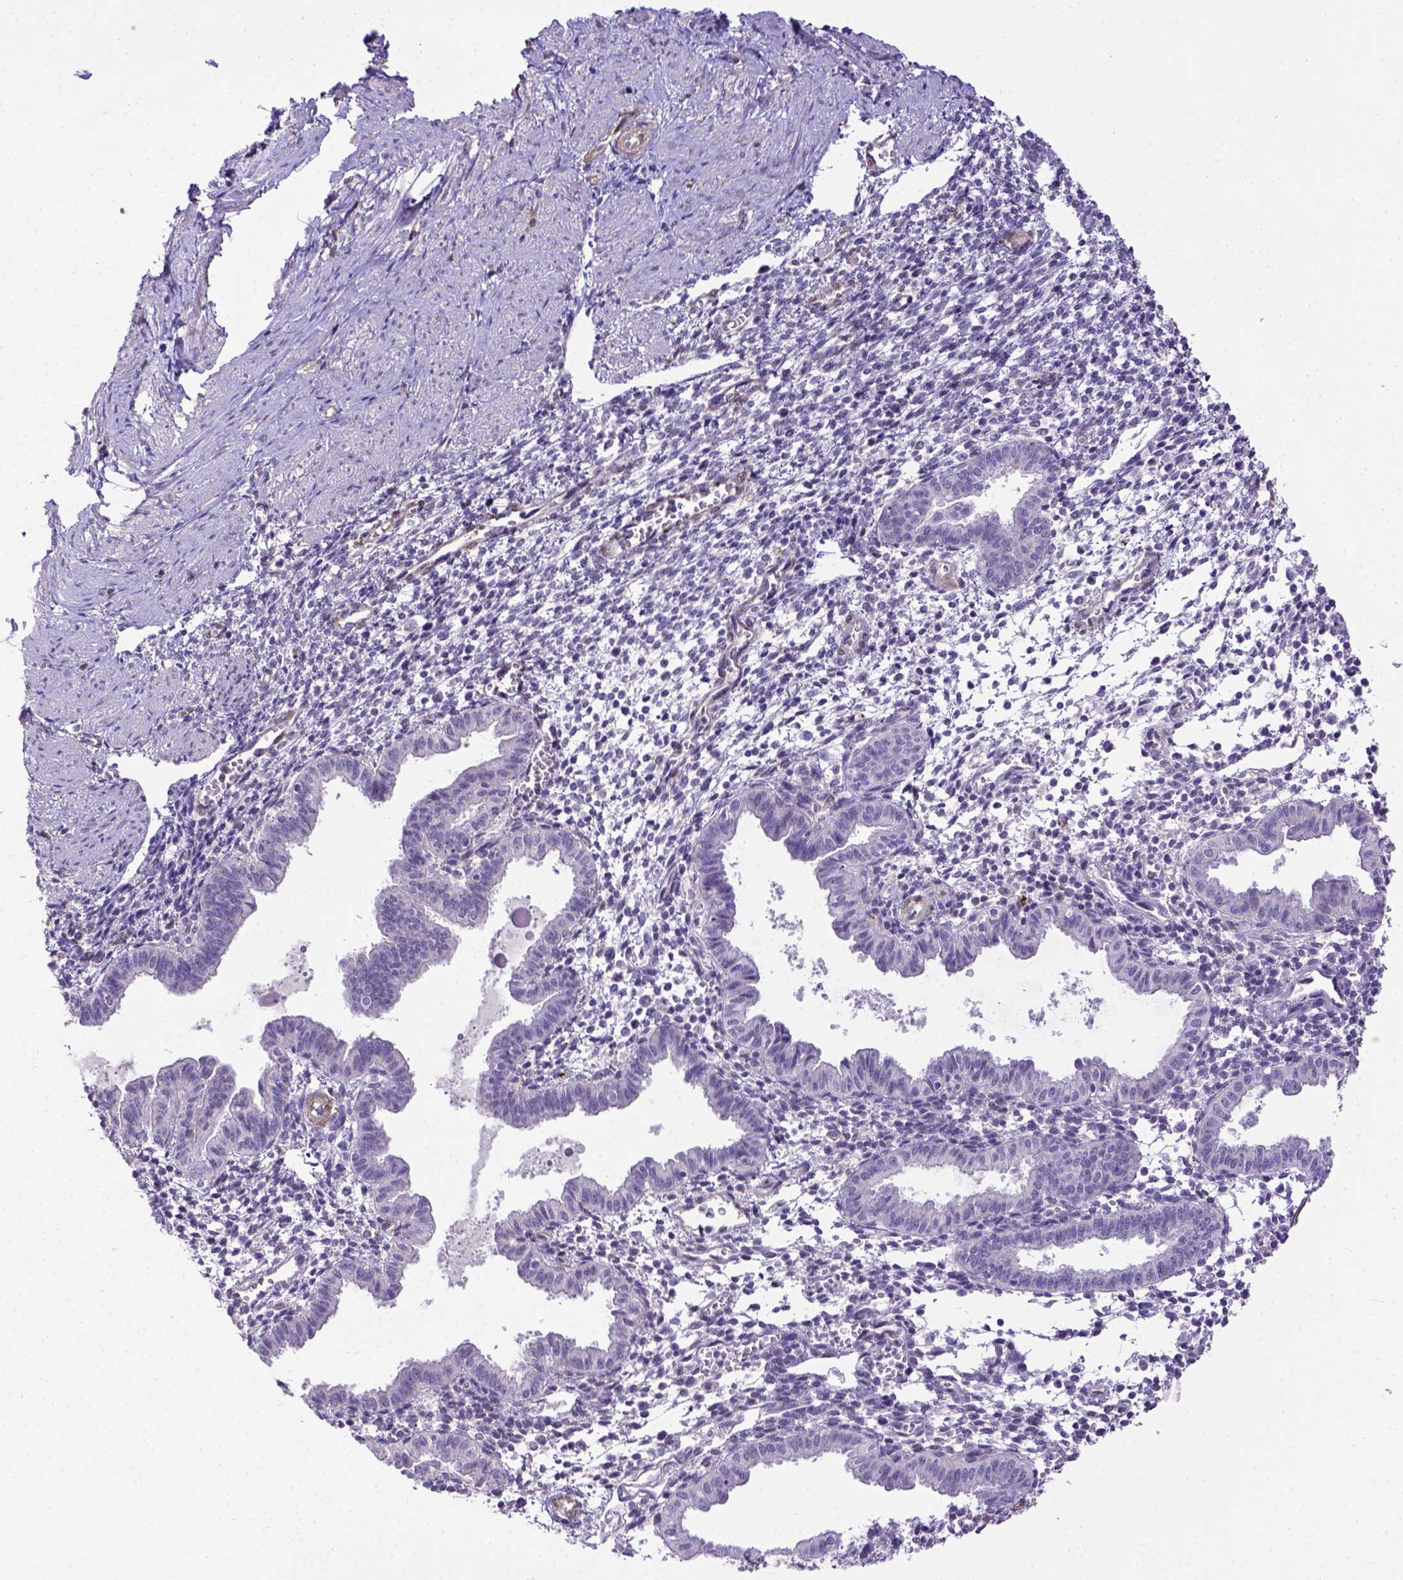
{"staining": {"intensity": "negative", "quantity": "none", "location": "none"}, "tissue": "endometrium", "cell_type": "Cells in endometrial stroma", "image_type": "normal", "snomed": [{"axis": "morphology", "description": "Normal tissue, NOS"}, {"axis": "topography", "description": "Endometrium"}], "caption": "IHC photomicrograph of unremarkable endometrium: human endometrium stained with DAB (3,3'-diaminobenzidine) shows no significant protein positivity in cells in endometrial stroma.", "gene": "BTN1A1", "patient": {"sex": "female", "age": 37}}